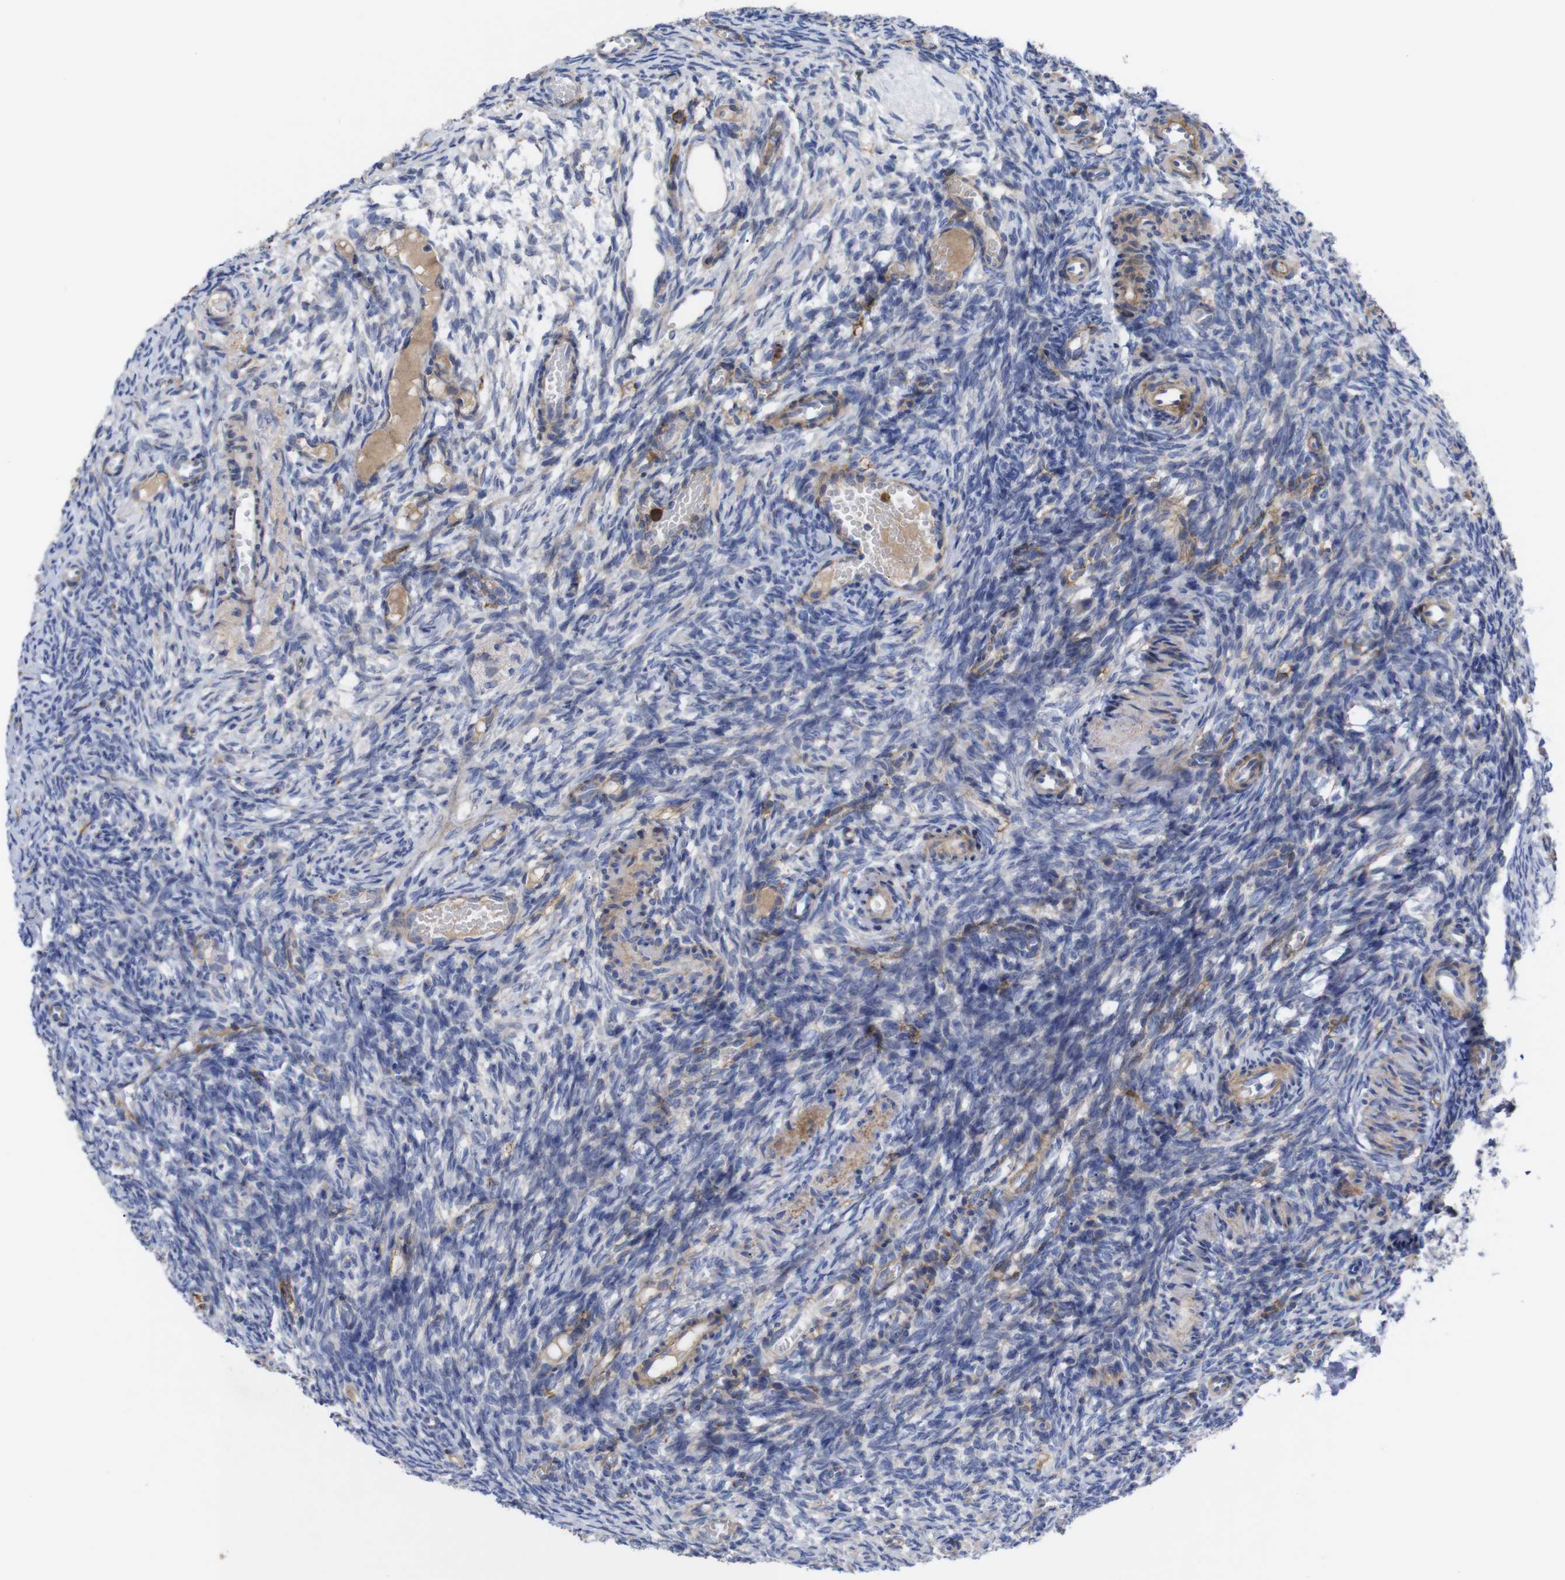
{"staining": {"intensity": "negative", "quantity": "none", "location": "none"}, "tissue": "ovary", "cell_type": "Follicle cells", "image_type": "normal", "snomed": [{"axis": "morphology", "description": "Normal tissue, NOS"}, {"axis": "topography", "description": "Ovary"}], "caption": "Immunohistochemistry of normal human ovary reveals no expression in follicle cells.", "gene": "C5AR1", "patient": {"sex": "female", "age": 35}}